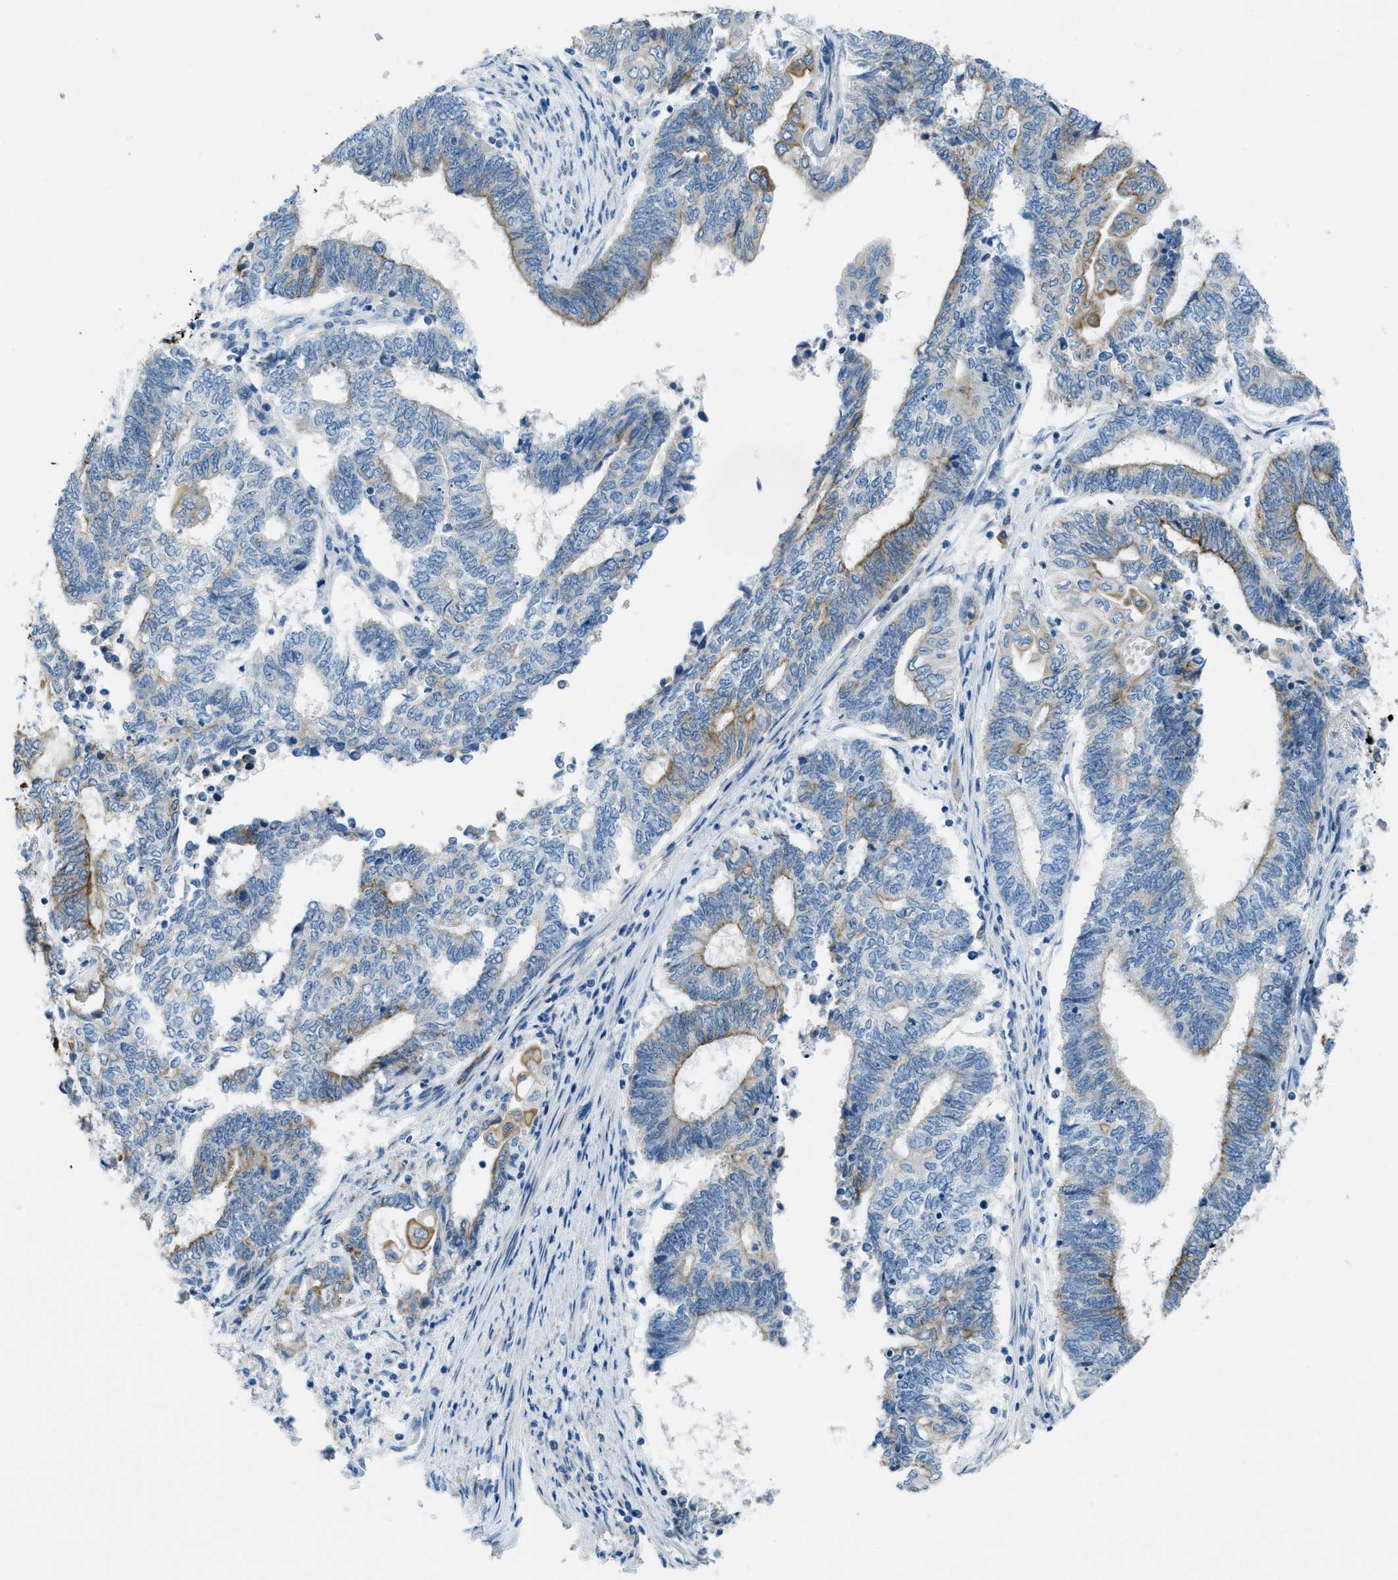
{"staining": {"intensity": "strong", "quantity": "25%-75%", "location": "cytoplasmic/membranous"}, "tissue": "endometrial cancer", "cell_type": "Tumor cells", "image_type": "cancer", "snomed": [{"axis": "morphology", "description": "Adenocarcinoma, NOS"}, {"axis": "topography", "description": "Uterus"}, {"axis": "topography", "description": "Endometrium"}], "caption": "Strong cytoplasmic/membranous positivity for a protein is appreciated in about 25%-75% of tumor cells of endometrial cancer (adenocarcinoma) using IHC.", "gene": "KLHL8", "patient": {"sex": "female", "age": 70}}